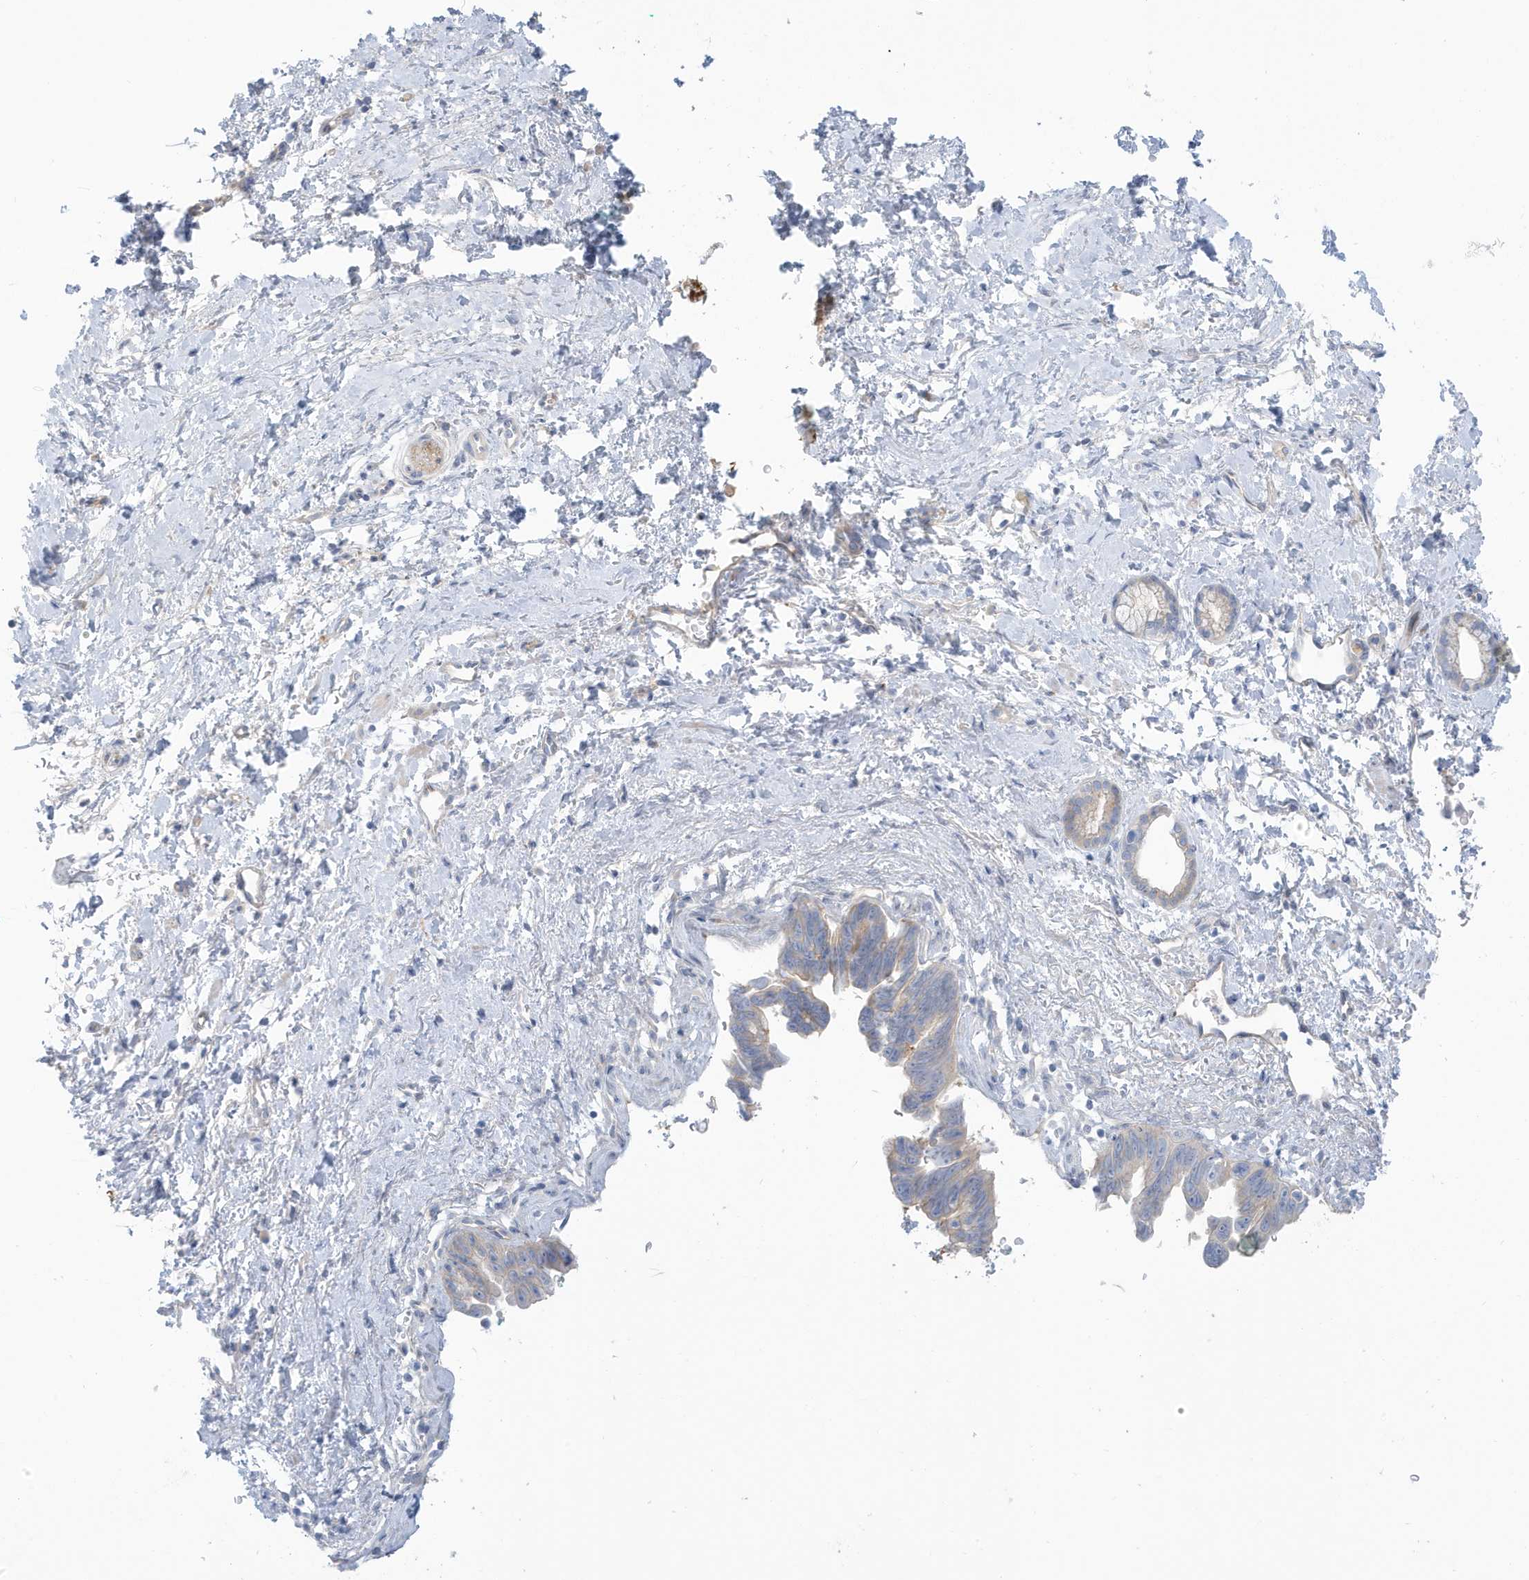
{"staining": {"intensity": "weak", "quantity": "25%-75%", "location": "cytoplasmic/membranous"}, "tissue": "pancreatic cancer", "cell_type": "Tumor cells", "image_type": "cancer", "snomed": [{"axis": "morphology", "description": "Adenocarcinoma, NOS"}, {"axis": "topography", "description": "Pancreas"}], "caption": "Weak cytoplasmic/membranous expression for a protein is identified in approximately 25%-75% of tumor cells of pancreatic cancer using IHC.", "gene": "ATP13A5", "patient": {"sex": "female", "age": 72}}